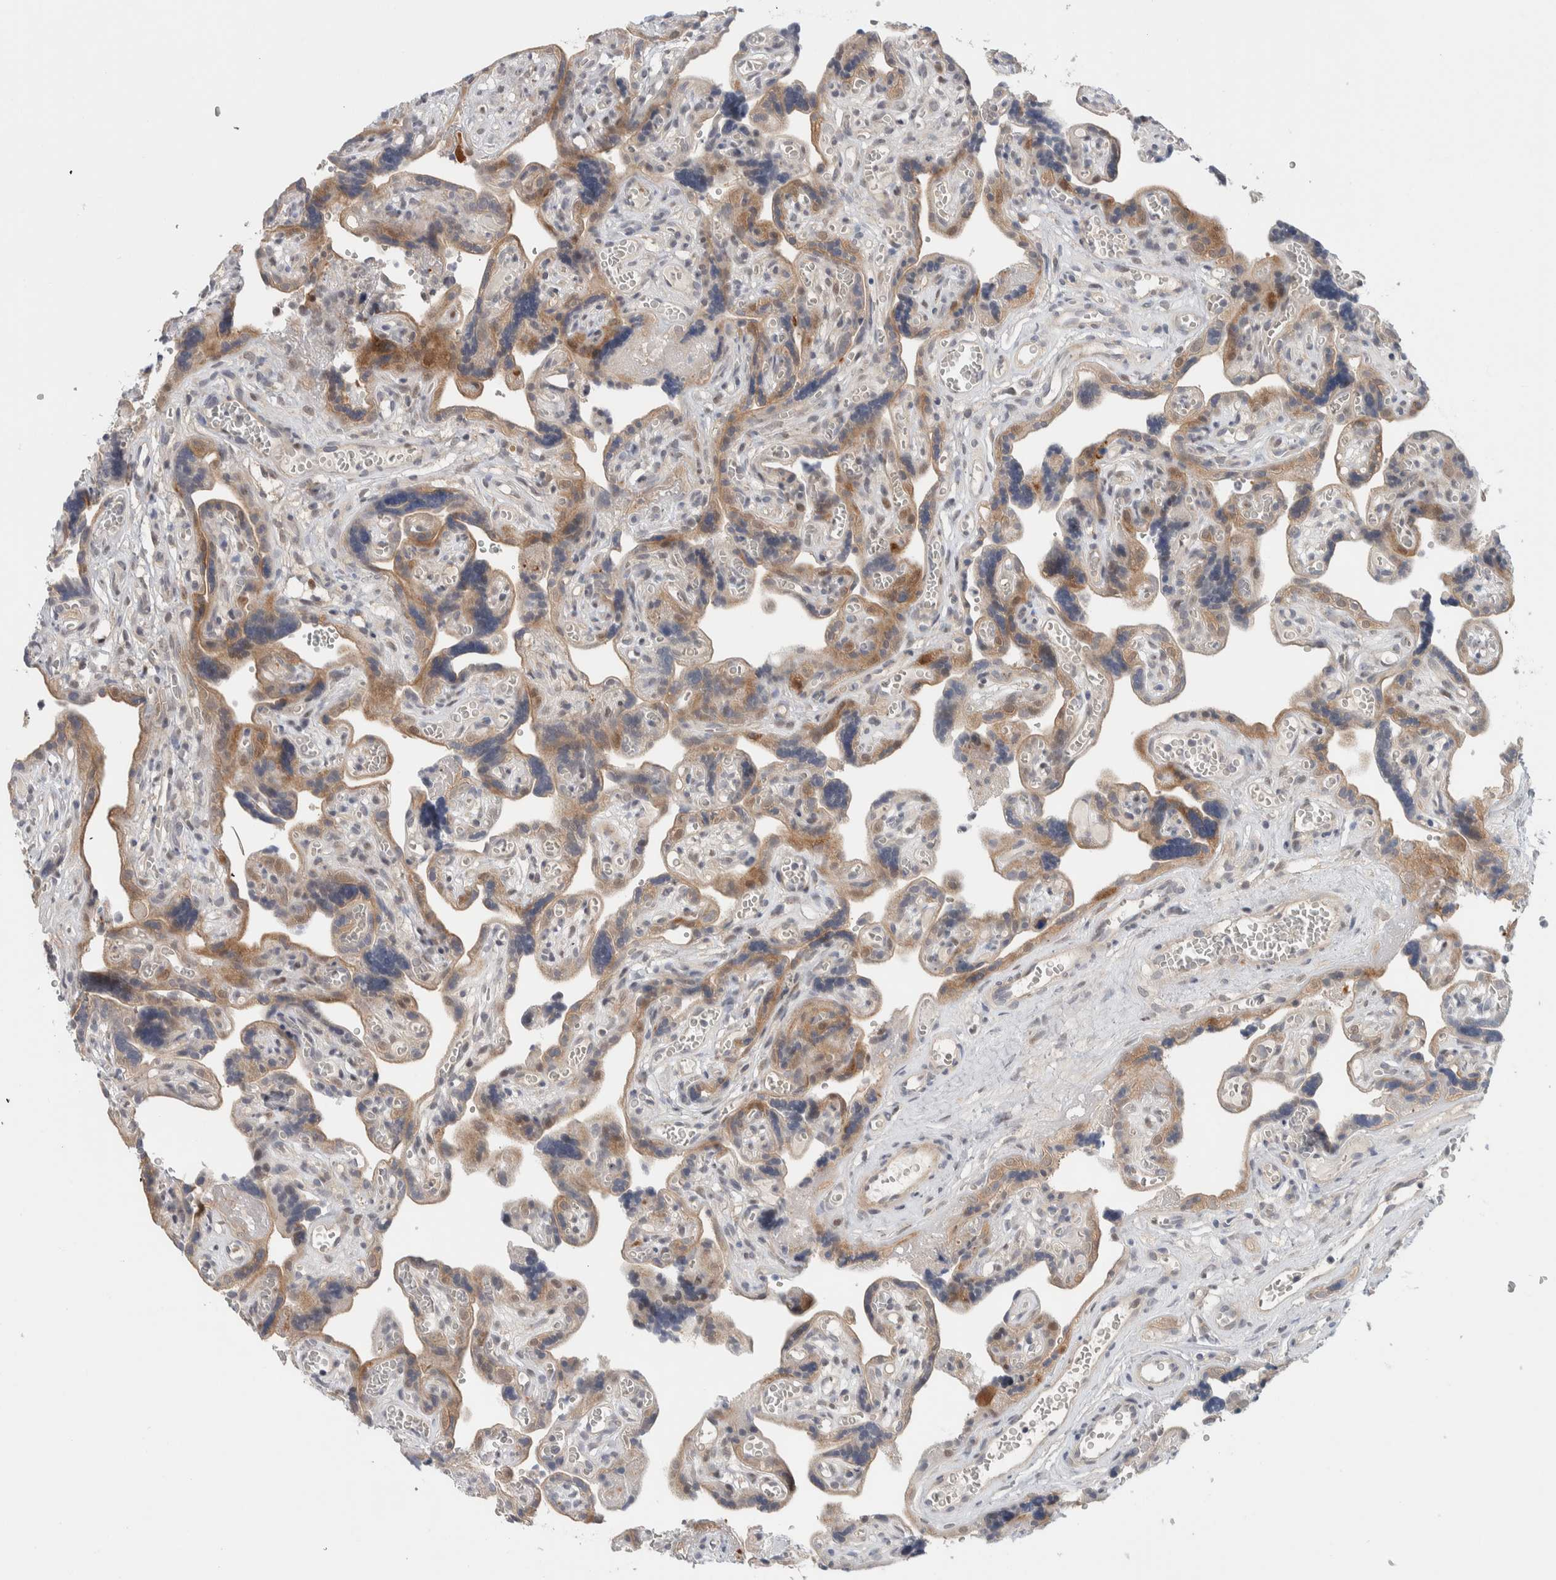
{"staining": {"intensity": "moderate", "quantity": ">75%", "location": "cytoplasmic/membranous,nuclear"}, "tissue": "placenta", "cell_type": "Decidual cells", "image_type": "normal", "snomed": [{"axis": "morphology", "description": "Normal tissue, NOS"}, {"axis": "topography", "description": "Placenta"}], "caption": "IHC staining of unremarkable placenta, which reveals medium levels of moderate cytoplasmic/membranous,nuclear expression in approximately >75% of decidual cells indicating moderate cytoplasmic/membranous,nuclear protein positivity. The staining was performed using DAB (3,3'-diaminobenzidine) (brown) for protein detection and nuclei were counterstained in hematoxylin (blue).", "gene": "NCR3LG1", "patient": {"sex": "female", "age": 30}}